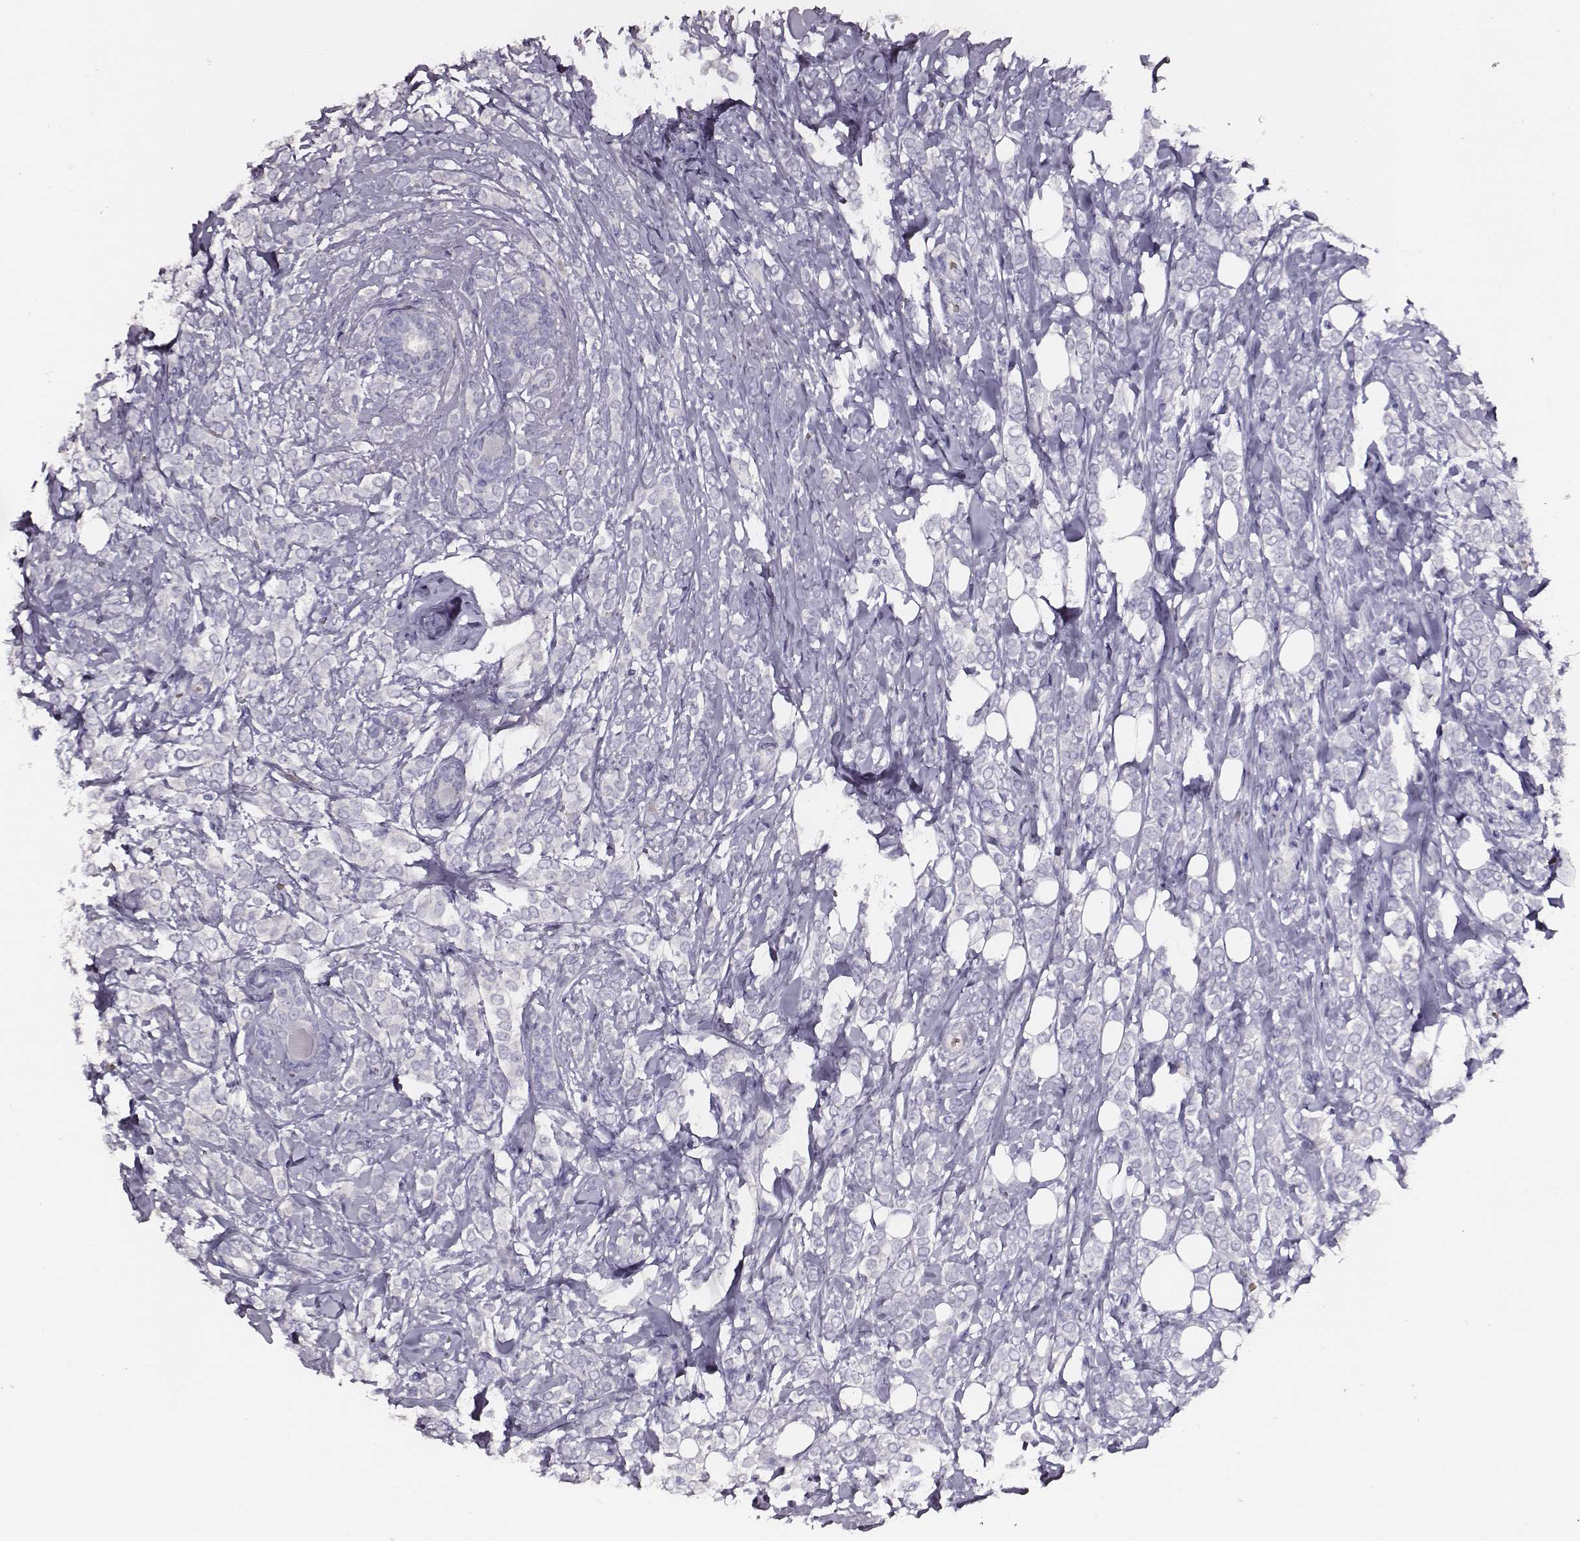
{"staining": {"intensity": "negative", "quantity": "none", "location": "none"}, "tissue": "breast cancer", "cell_type": "Tumor cells", "image_type": "cancer", "snomed": [{"axis": "morphology", "description": "Lobular carcinoma"}, {"axis": "topography", "description": "Breast"}], "caption": "IHC histopathology image of breast lobular carcinoma stained for a protein (brown), which reveals no positivity in tumor cells.", "gene": "AADAT", "patient": {"sex": "female", "age": 49}}